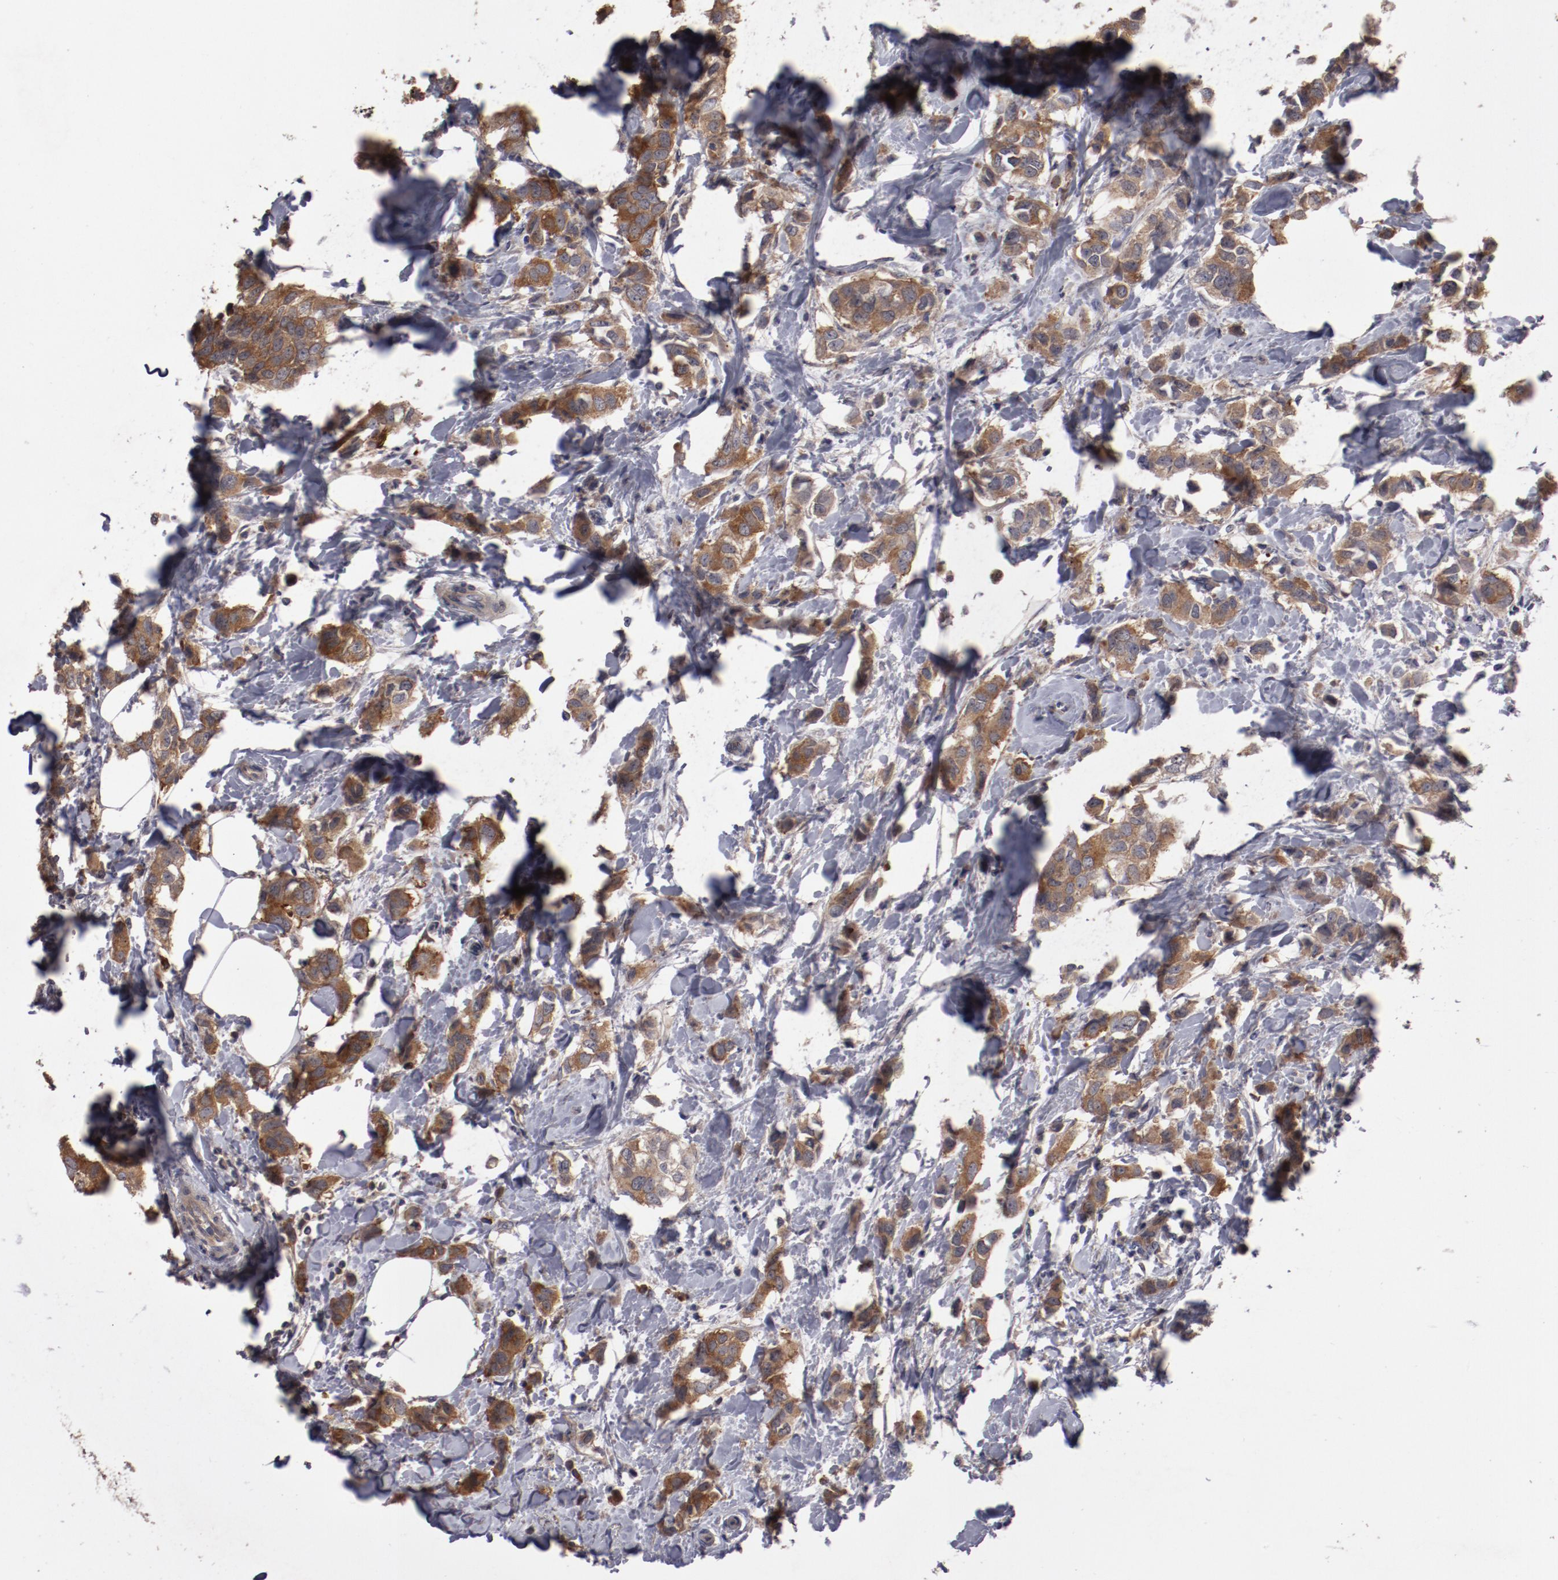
{"staining": {"intensity": "strong", "quantity": ">75%", "location": "cytoplasmic/membranous"}, "tissue": "breast cancer", "cell_type": "Tumor cells", "image_type": "cancer", "snomed": [{"axis": "morphology", "description": "Normal tissue, NOS"}, {"axis": "morphology", "description": "Duct carcinoma"}, {"axis": "topography", "description": "Breast"}], "caption": "A photomicrograph of human breast invasive ductal carcinoma stained for a protein exhibits strong cytoplasmic/membranous brown staining in tumor cells.", "gene": "LRRC75B", "patient": {"sex": "female", "age": 50}}